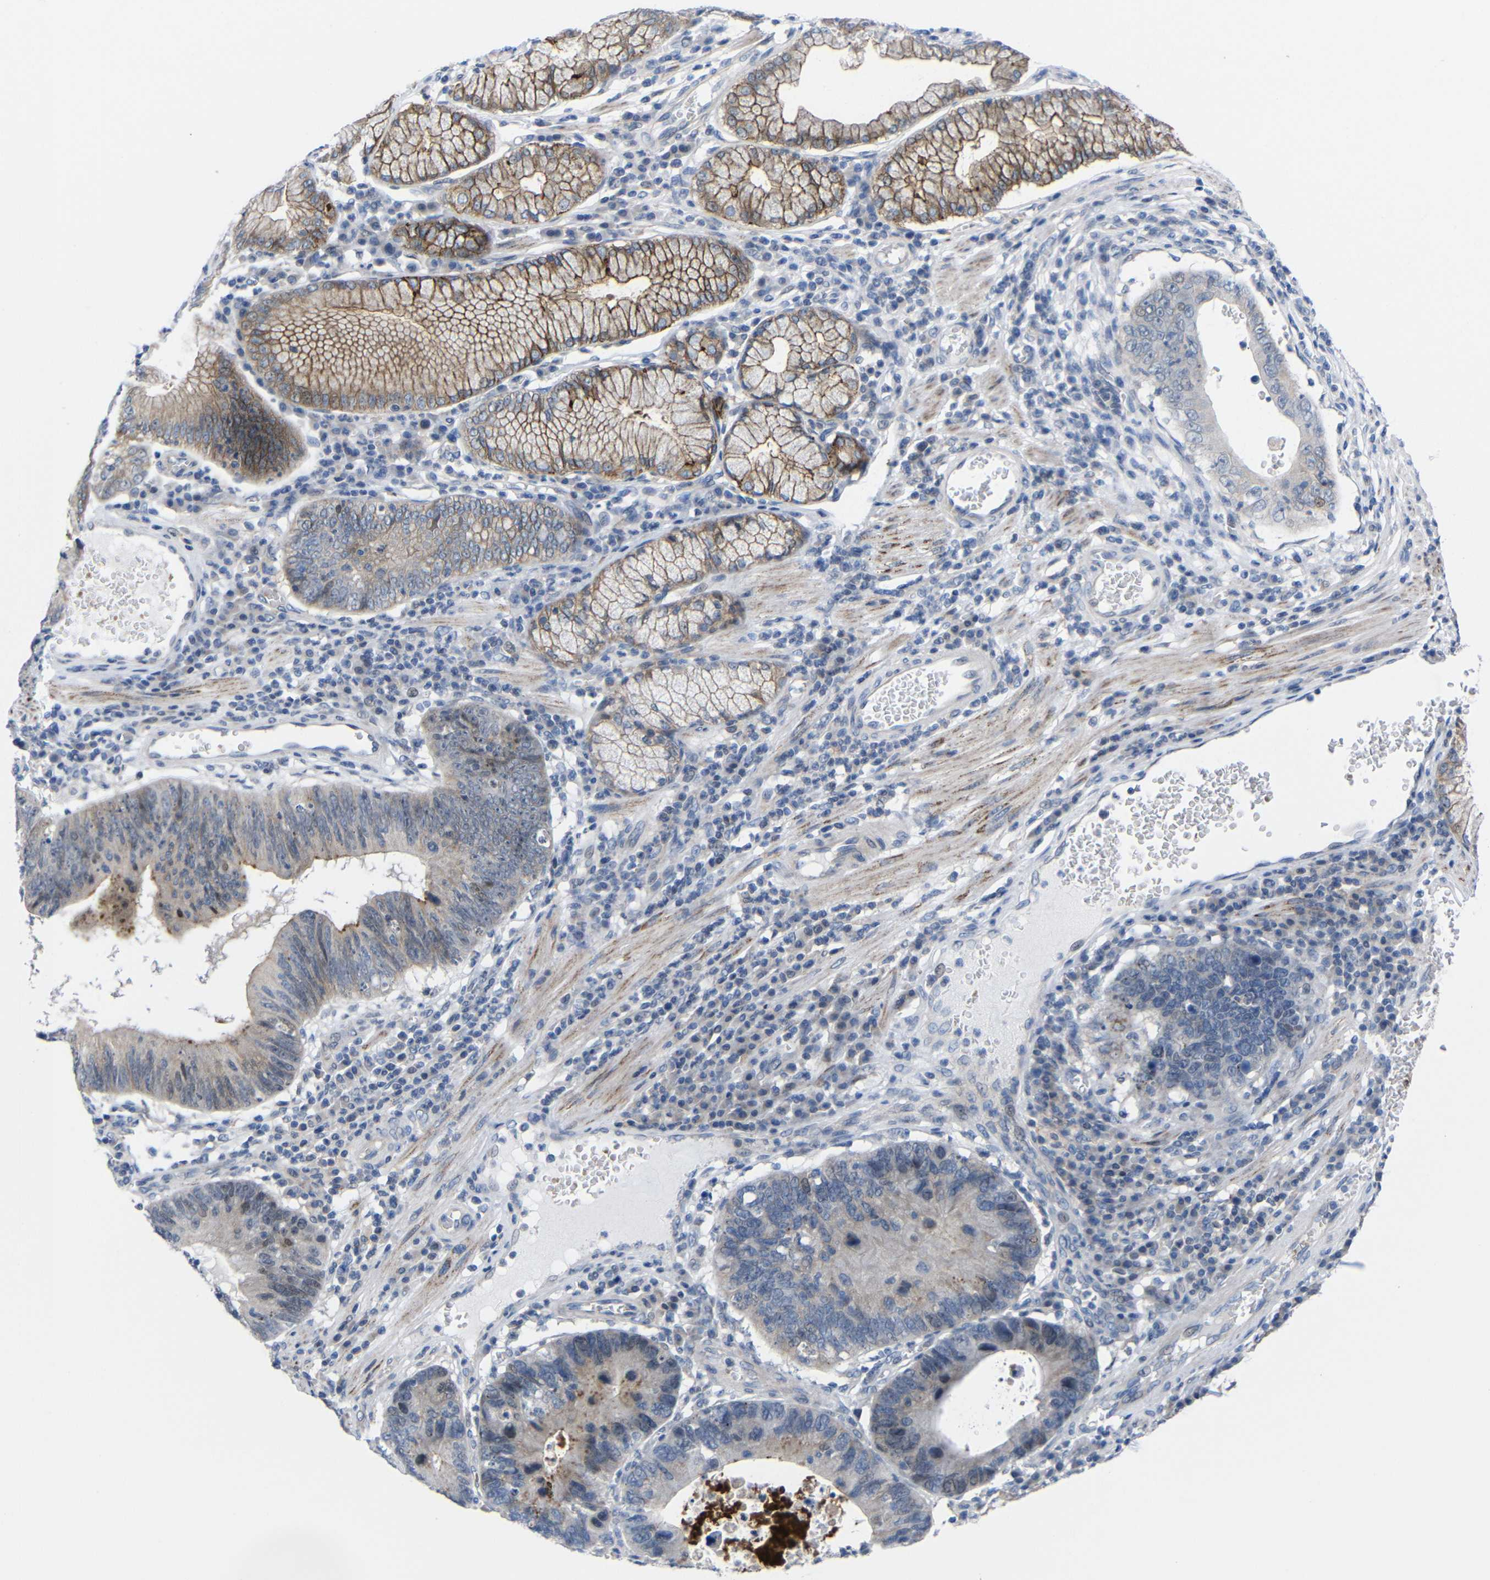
{"staining": {"intensity": "moderate", "quantity": "25%-75%", "location": "cytoplasmic/membranous,nuclear"}, "tissue": "stomach cancer", "cell_type": "Tumor cells", "image_type": "cancer", "snomed": [{"axis": "morphology", "description": "Adenocarcinoma, NOS"}, {"axis": "topography", "description": "Stomach"}], "caption": "A micrograph of stomach cancer stained for a protein demonstrates moderate cytoplasmic/membranous and nuclear brown staining in tumor cells.", "gene": "CMTM1", "patient": {"sex": "male", "age": 59}}